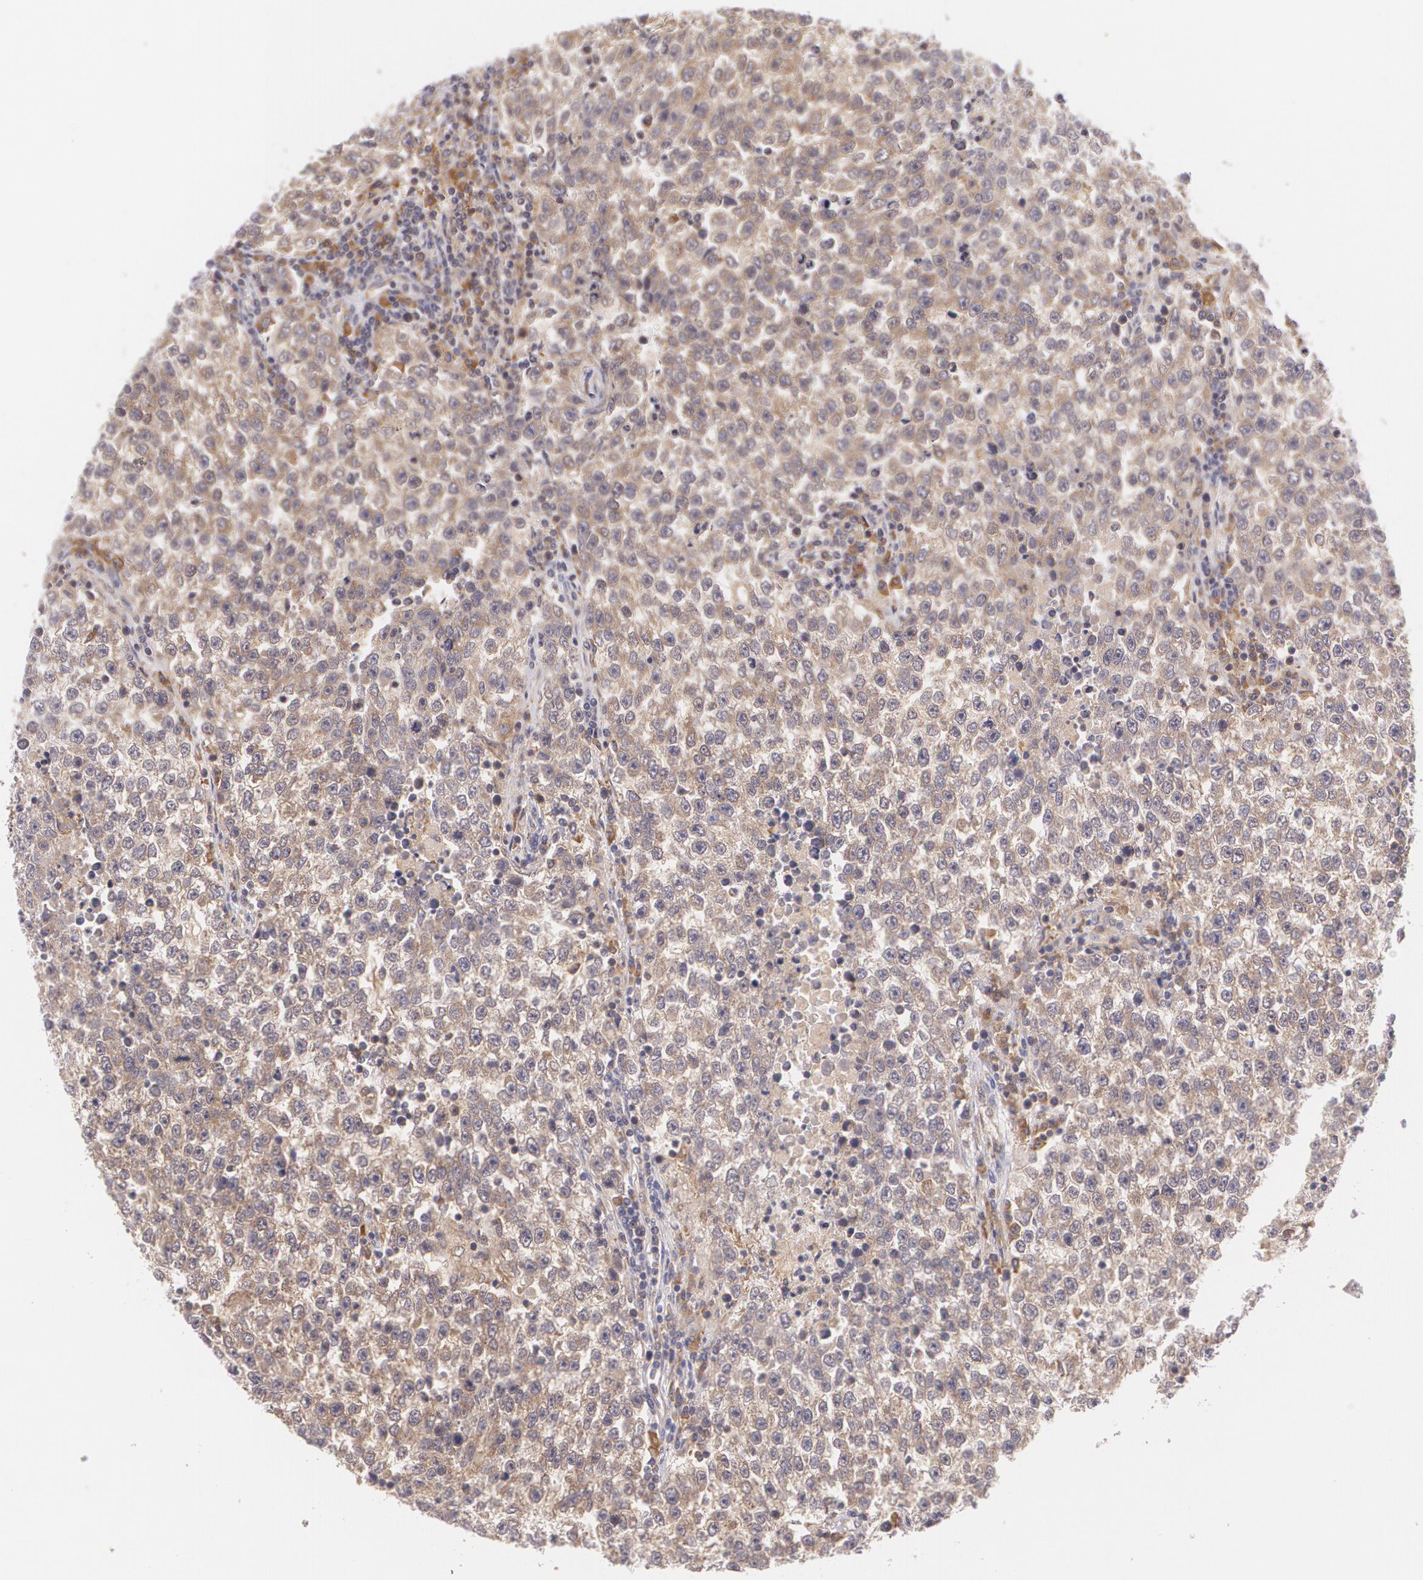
{"staining": {"intensity": "weak", "quantity": ">75%", "location": "cytoplasmic/membranous"}, "tissue": "testis cancer", "cell_type": "Tumor cells", "image_type": "cancer", "snomed": [{"axis": "morphology", "description": "Seminoma, NOS"}, {"axis": "topography", "description": "Testis"}], "caption": "Immunohistochemistry (IHC) micrograph of neoplastic tissue: human seminoma (testis) stained using immunohistochemistry displays low levels of weak protein expression localized specifically in the cytoplasmic/membranous of tumor cells, appearing as a cytoplasmic/membranous brown color.", "gene": "CCL17", "patient": {"sex": "male", "age": 36}}